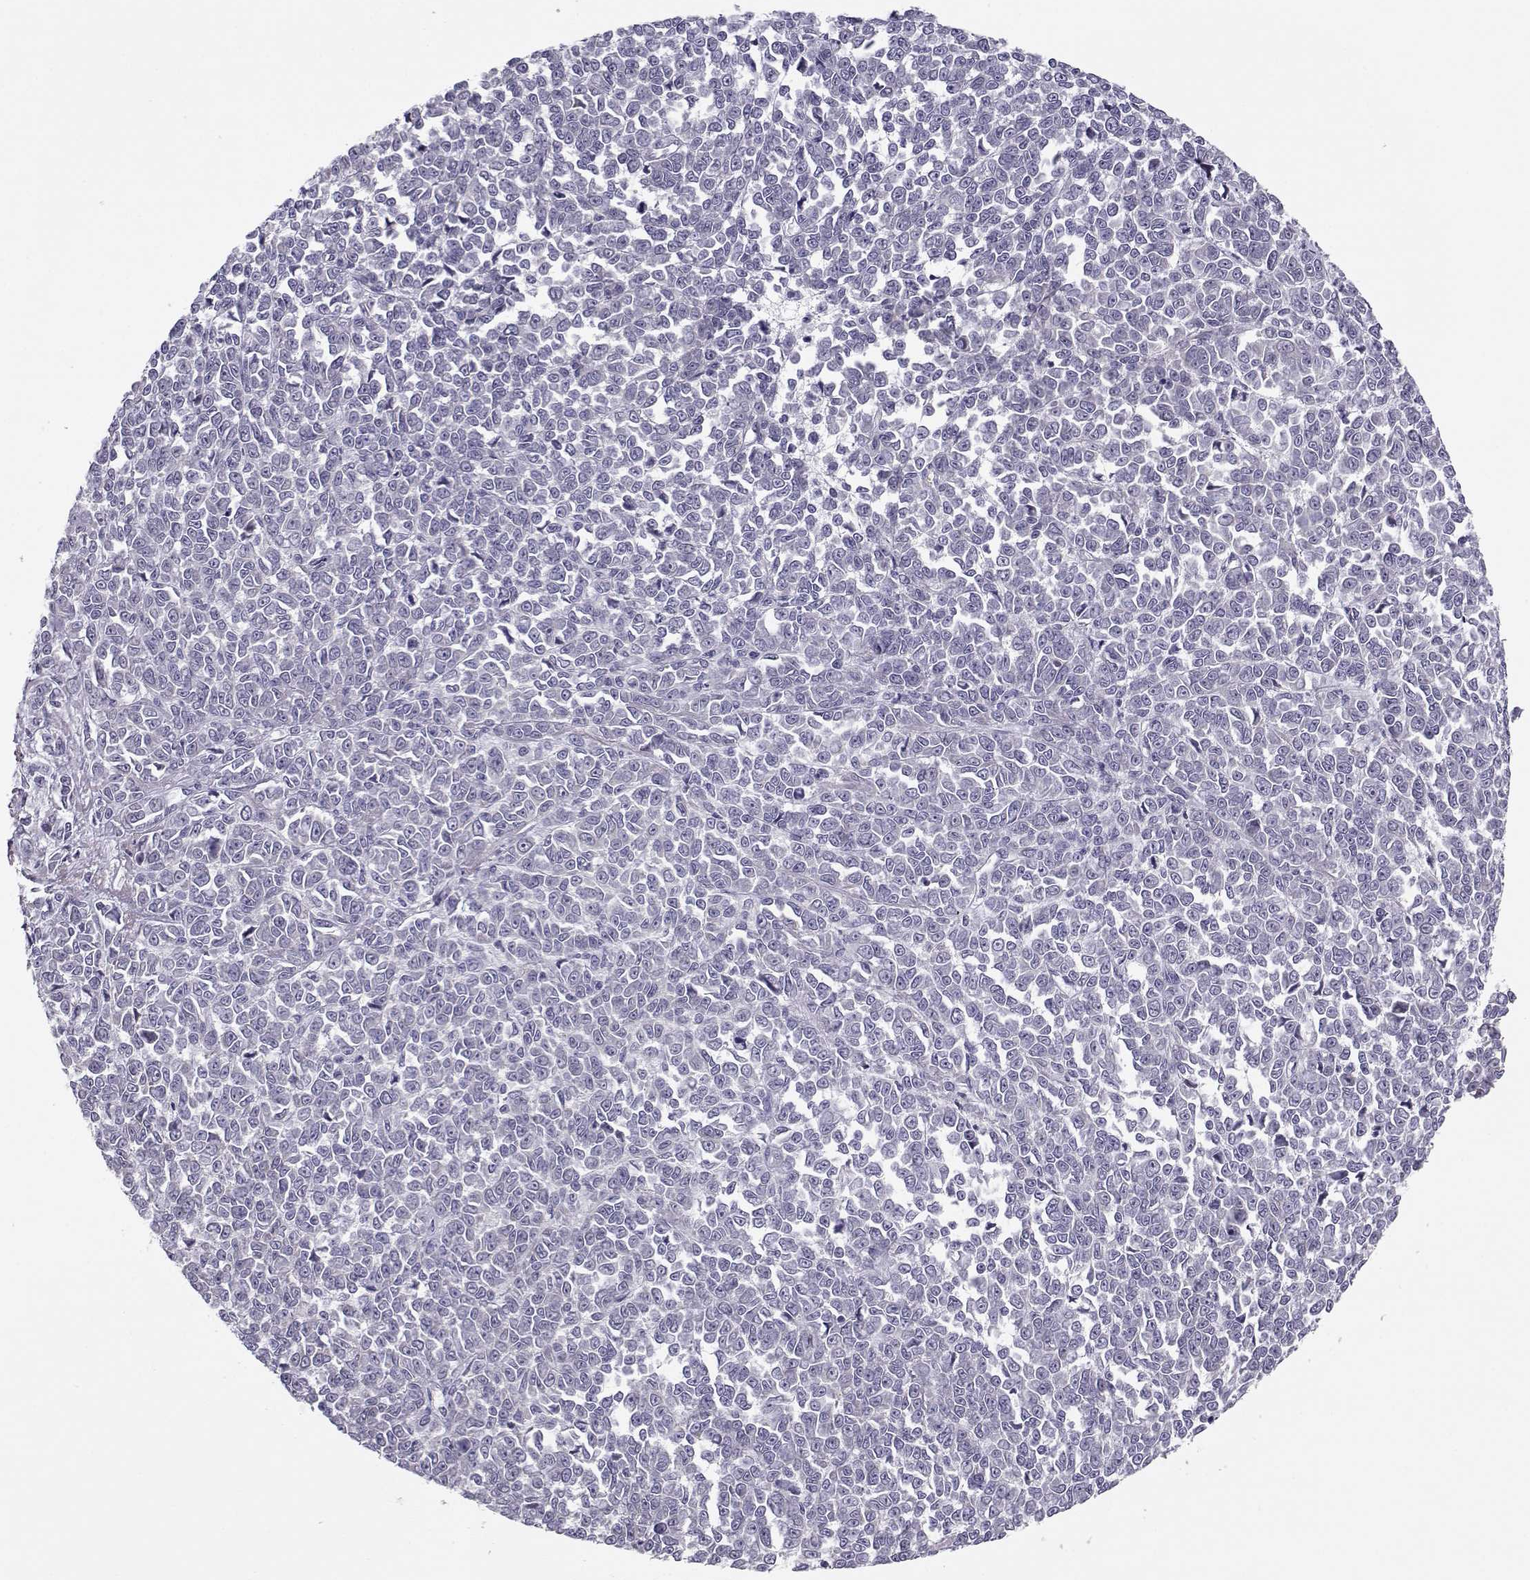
{"staining": {"intensity": "negative", "quantity": "none", "location": "none"}, "tissue": "melanoma", "cell_type": "Tumor cells", "image_type": "cancer", "snomed": [{"axis": "morphology", "description": "Malignant melanoma, NOS"}, {"axis": "topography", "description": "Skin"}], "caption": "Immunohistochemical staining of melanoma demonstrates no significant staining in tumor cells. Brightfield microscopy of IHC stained with DAB (brown) and hematoxylin (blue), captured at high magnification.", "gene": "KLF17", "patient": {"sex": "female", "age": 95}}